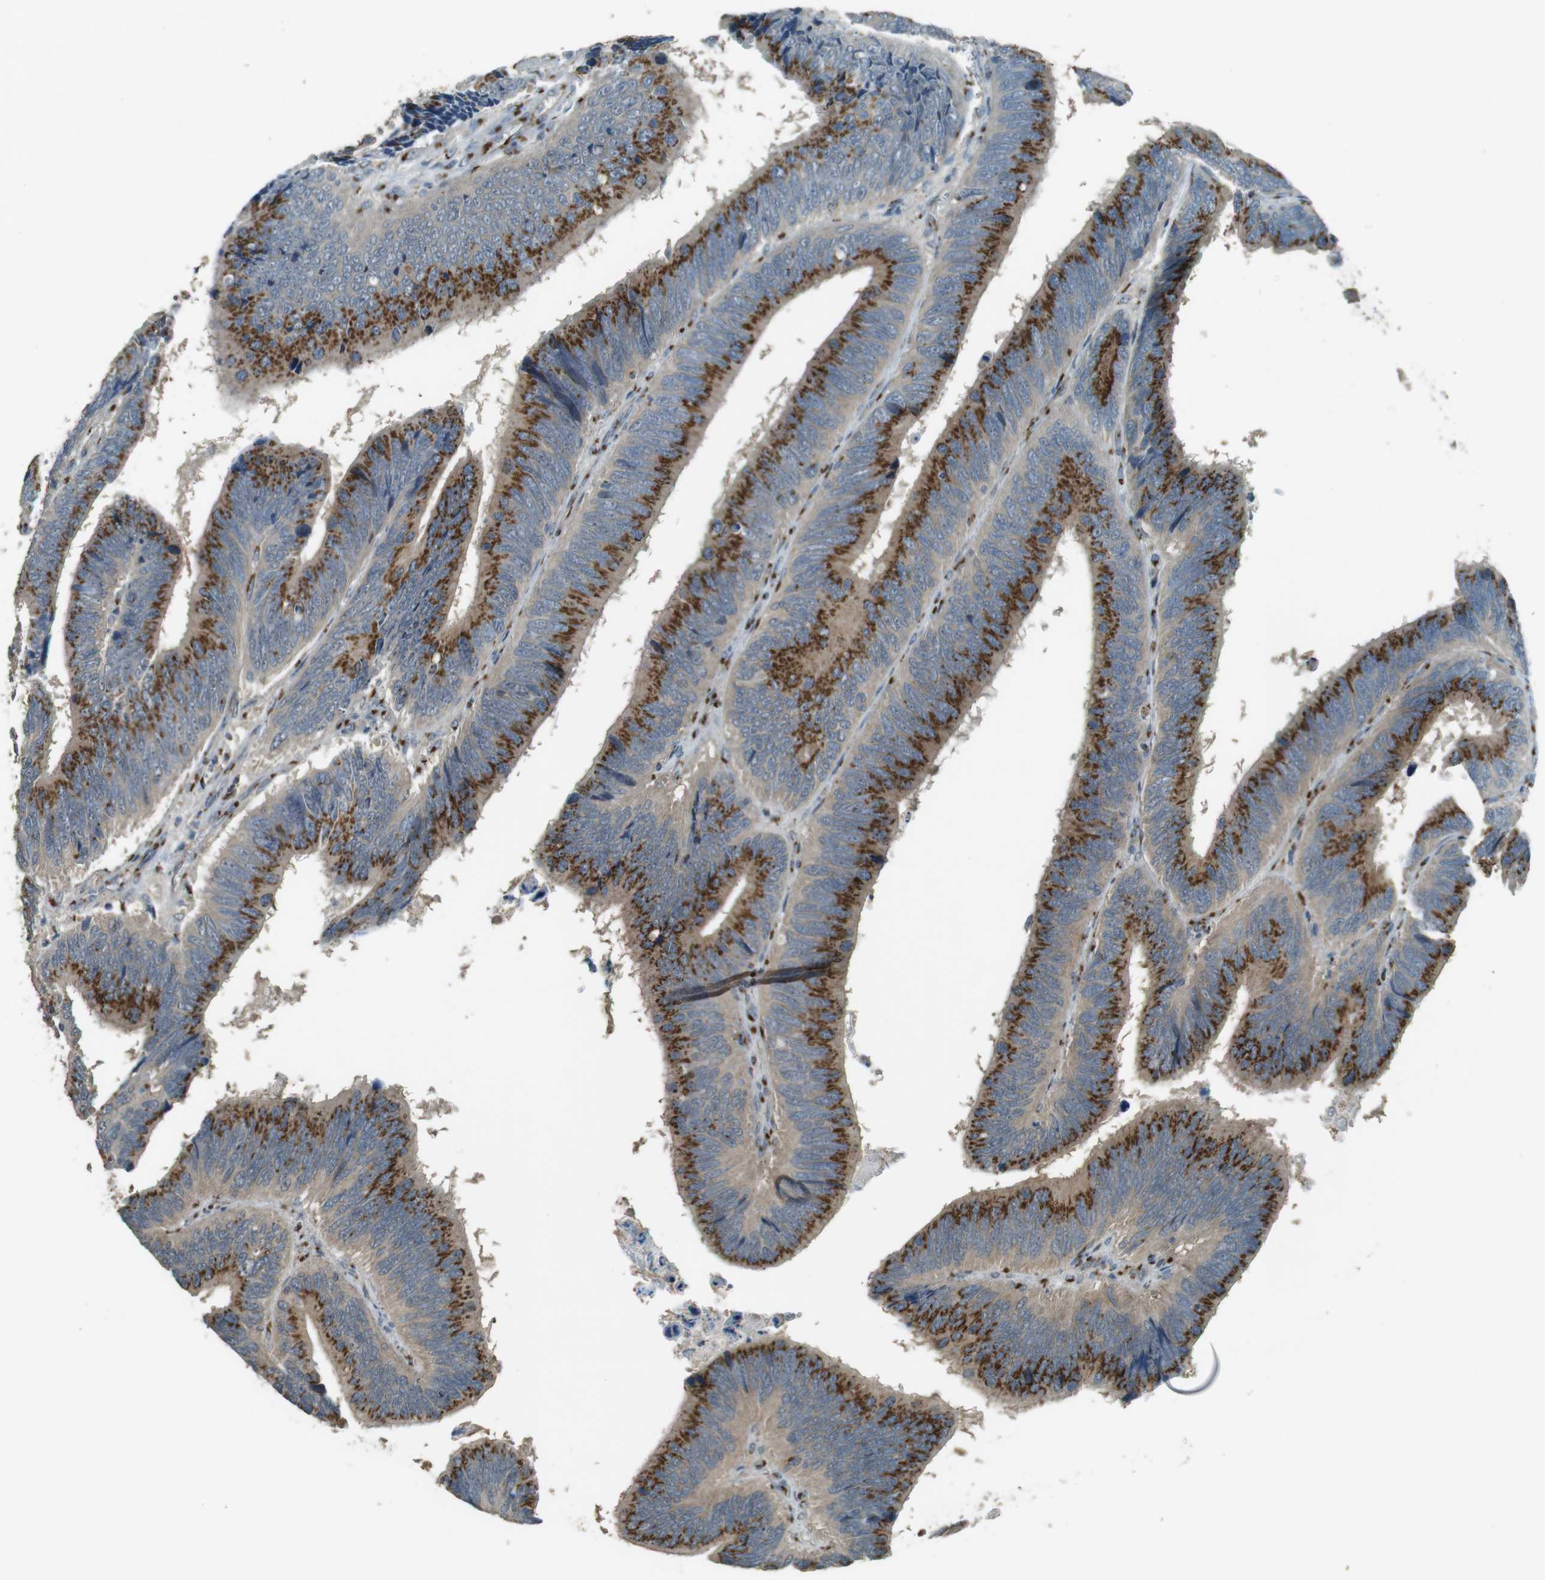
{"staining": {"intensity": "strong", "quantity": ">75%", "location": "cytoplasmic/membranous"}, "tissue": "colorectal cancer", "cell_type": "Tumor cells", "image_type": "cancer", "snomed": [{"axis": "morphology", "description": "Adenocarcinoma, NOS"}, {"axis": "topography", "description": "Colon"}], "caption": "Immunohistochemistry (IHC) (DAB (3,3'-diaminobenzidine)) staining of adenocarcinoma (colorectal) exhibits strong cytoplasmic/membranous protein expression in approximately >75% of tumor cells.", "gene": "TMEM115", "patient": {"sex": "male", "age": 72}}